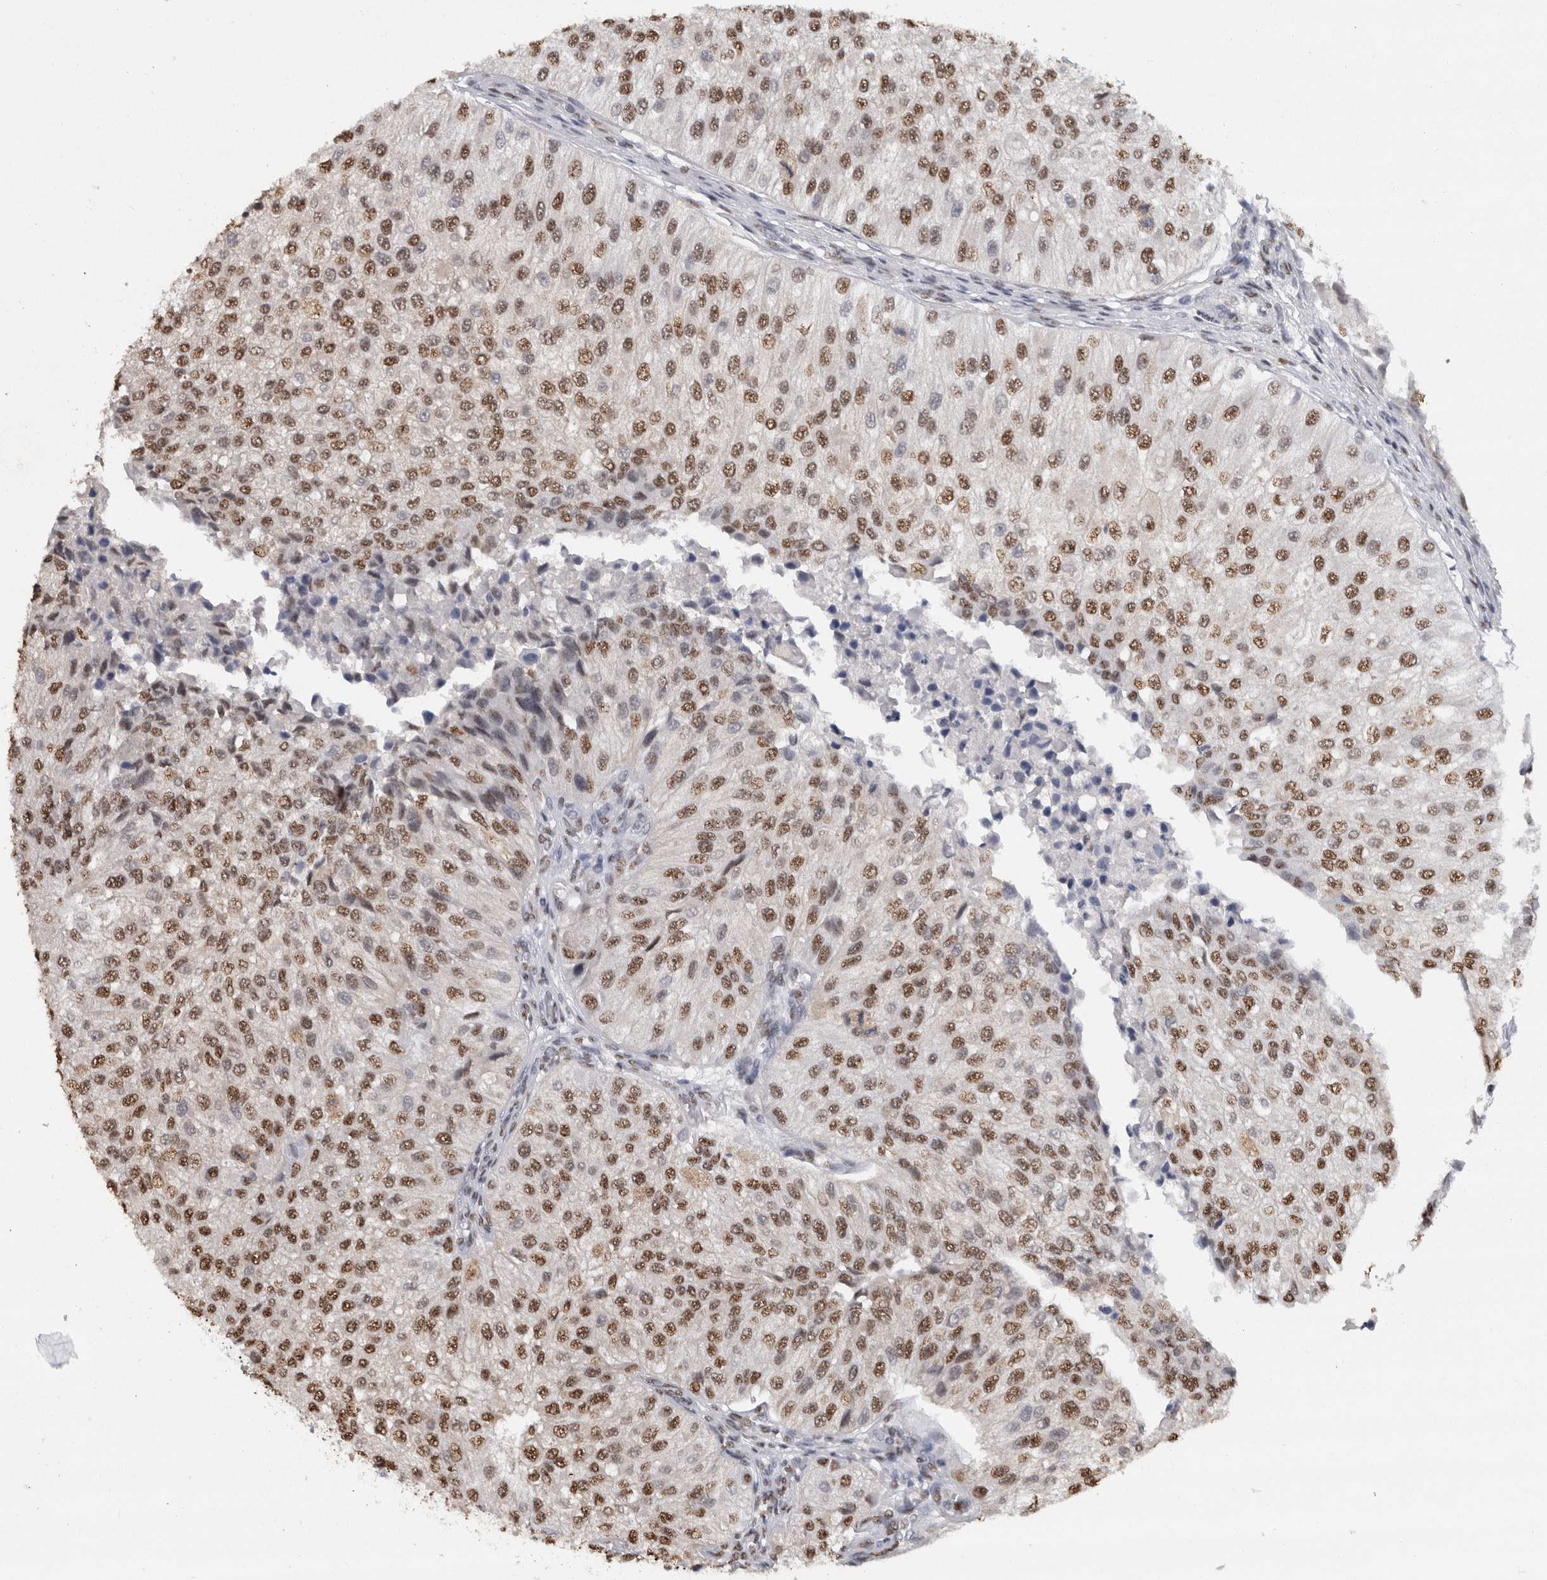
{"staining": {"intensity": "moderate", "quantity": ">75%", "location": "nuclear"}, "tissue": "urothelial cancer", "cell_type": "Tumor cells", "image_type": "cancer", "snomed": [{"axis": "morphology", "description": "Urothelial carcinoma, High grade"}, {"axis": "topography", "description": "Kidney"}, {"axis": "topography", "description": "Urinary bladder"}], "caption": "Immunohistochemical staining of human urothelial cancer displays medium levels of moderate nuclear protein staining in approximately >75% of tumor cells.", "gene": "RPS6KA2", "patient": {"sex": "male", "age": 77}}